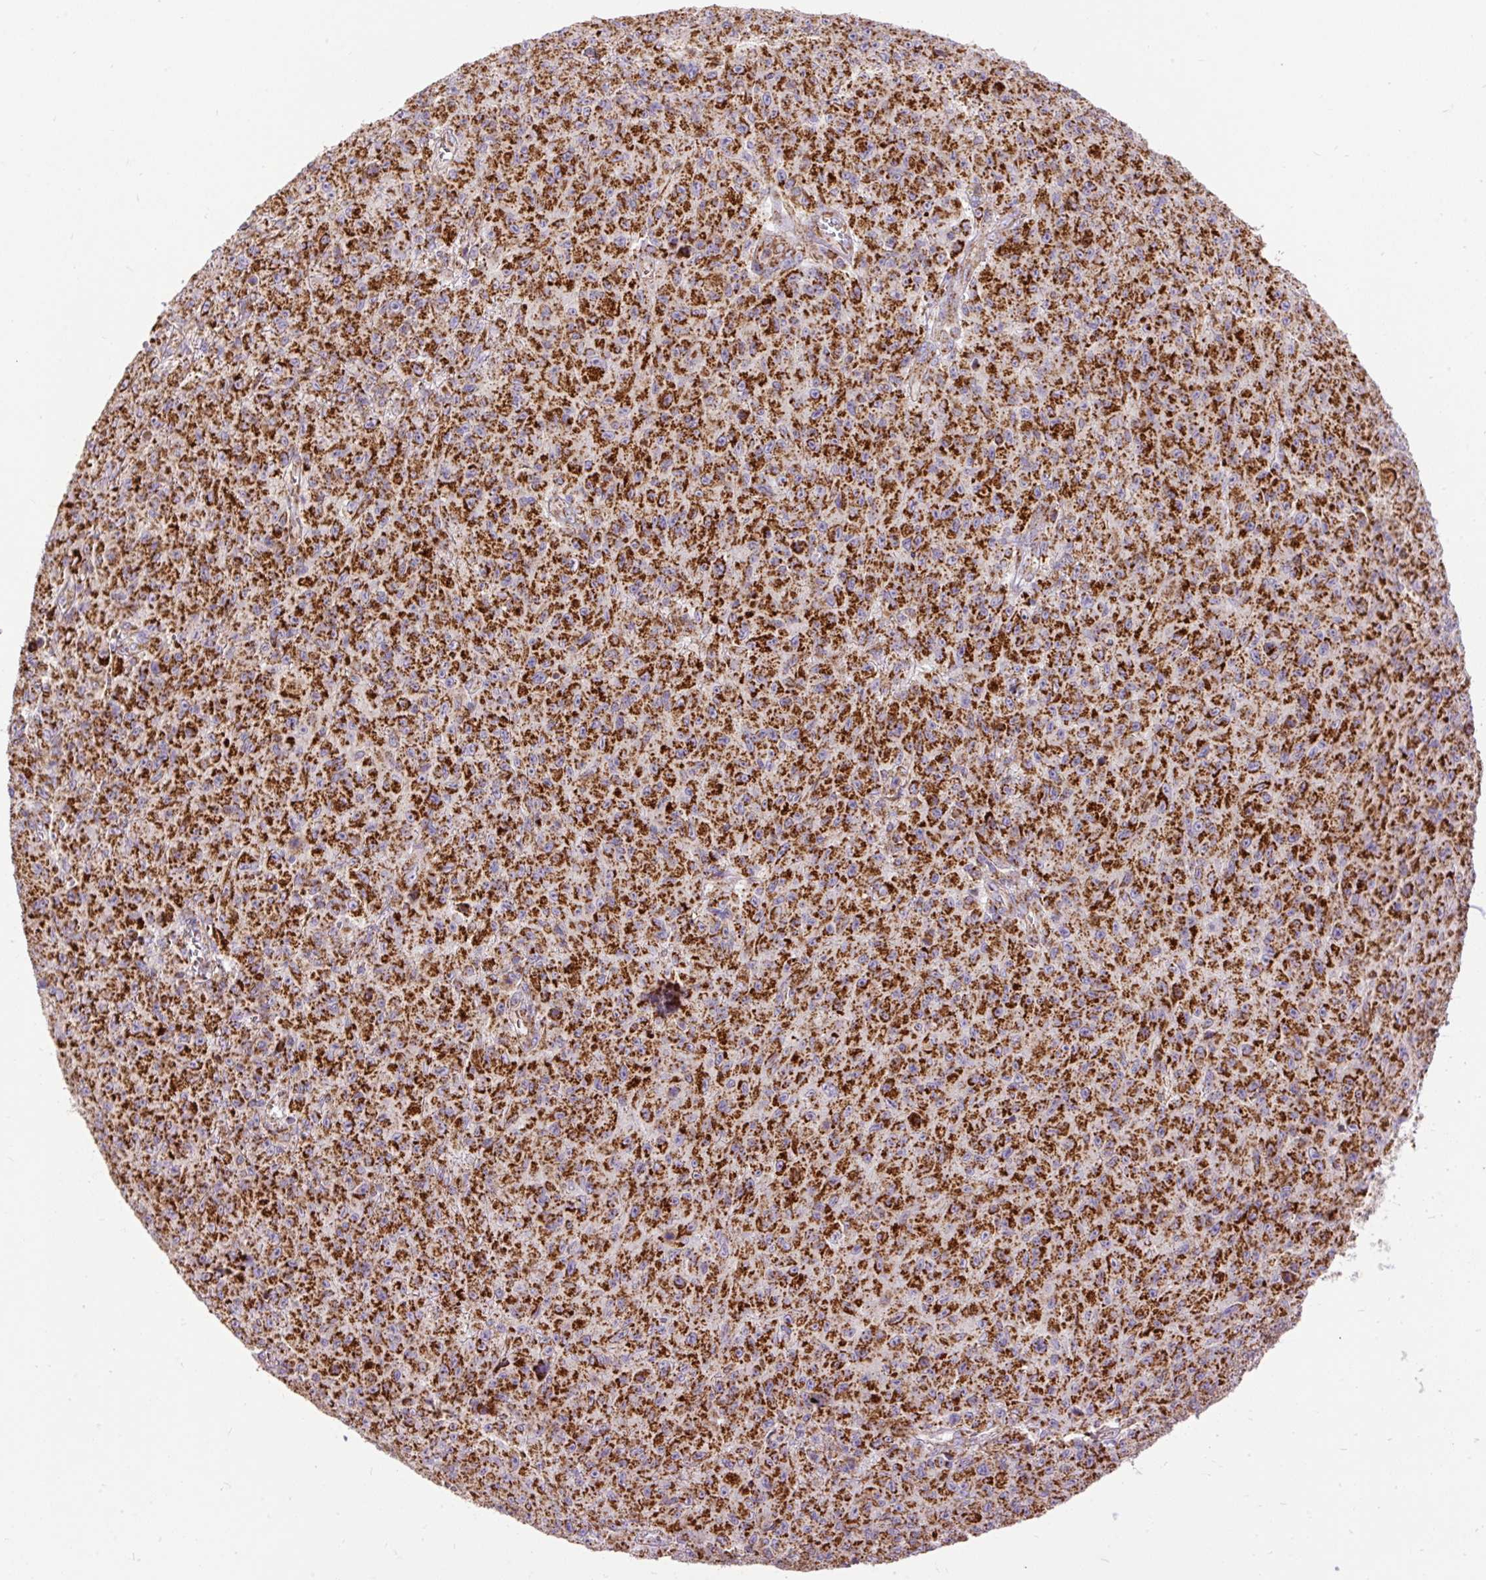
{"staining": {"intensity": "strong", "quantity": ">75%", "location": "cytoplasmic/membranous"}, "tissue": "melanoma", "cell_type": "Tumor cells", "image_type": "cancer", "snomed": [{"axis": "morphology", "description": "Malignant melanoma, NOS"}, {"axis": "topography", "description": "Skin"}], "caption": "Immunohistochemistry (IHC) histopathology image of melanoma stained for a protein (brown), which shows high levels of strong cytoplasmic/membranous positivity in about >75% of tumor cells.", "gene": "TOMM40", "patient": {"sex": "male", "age": 46}}